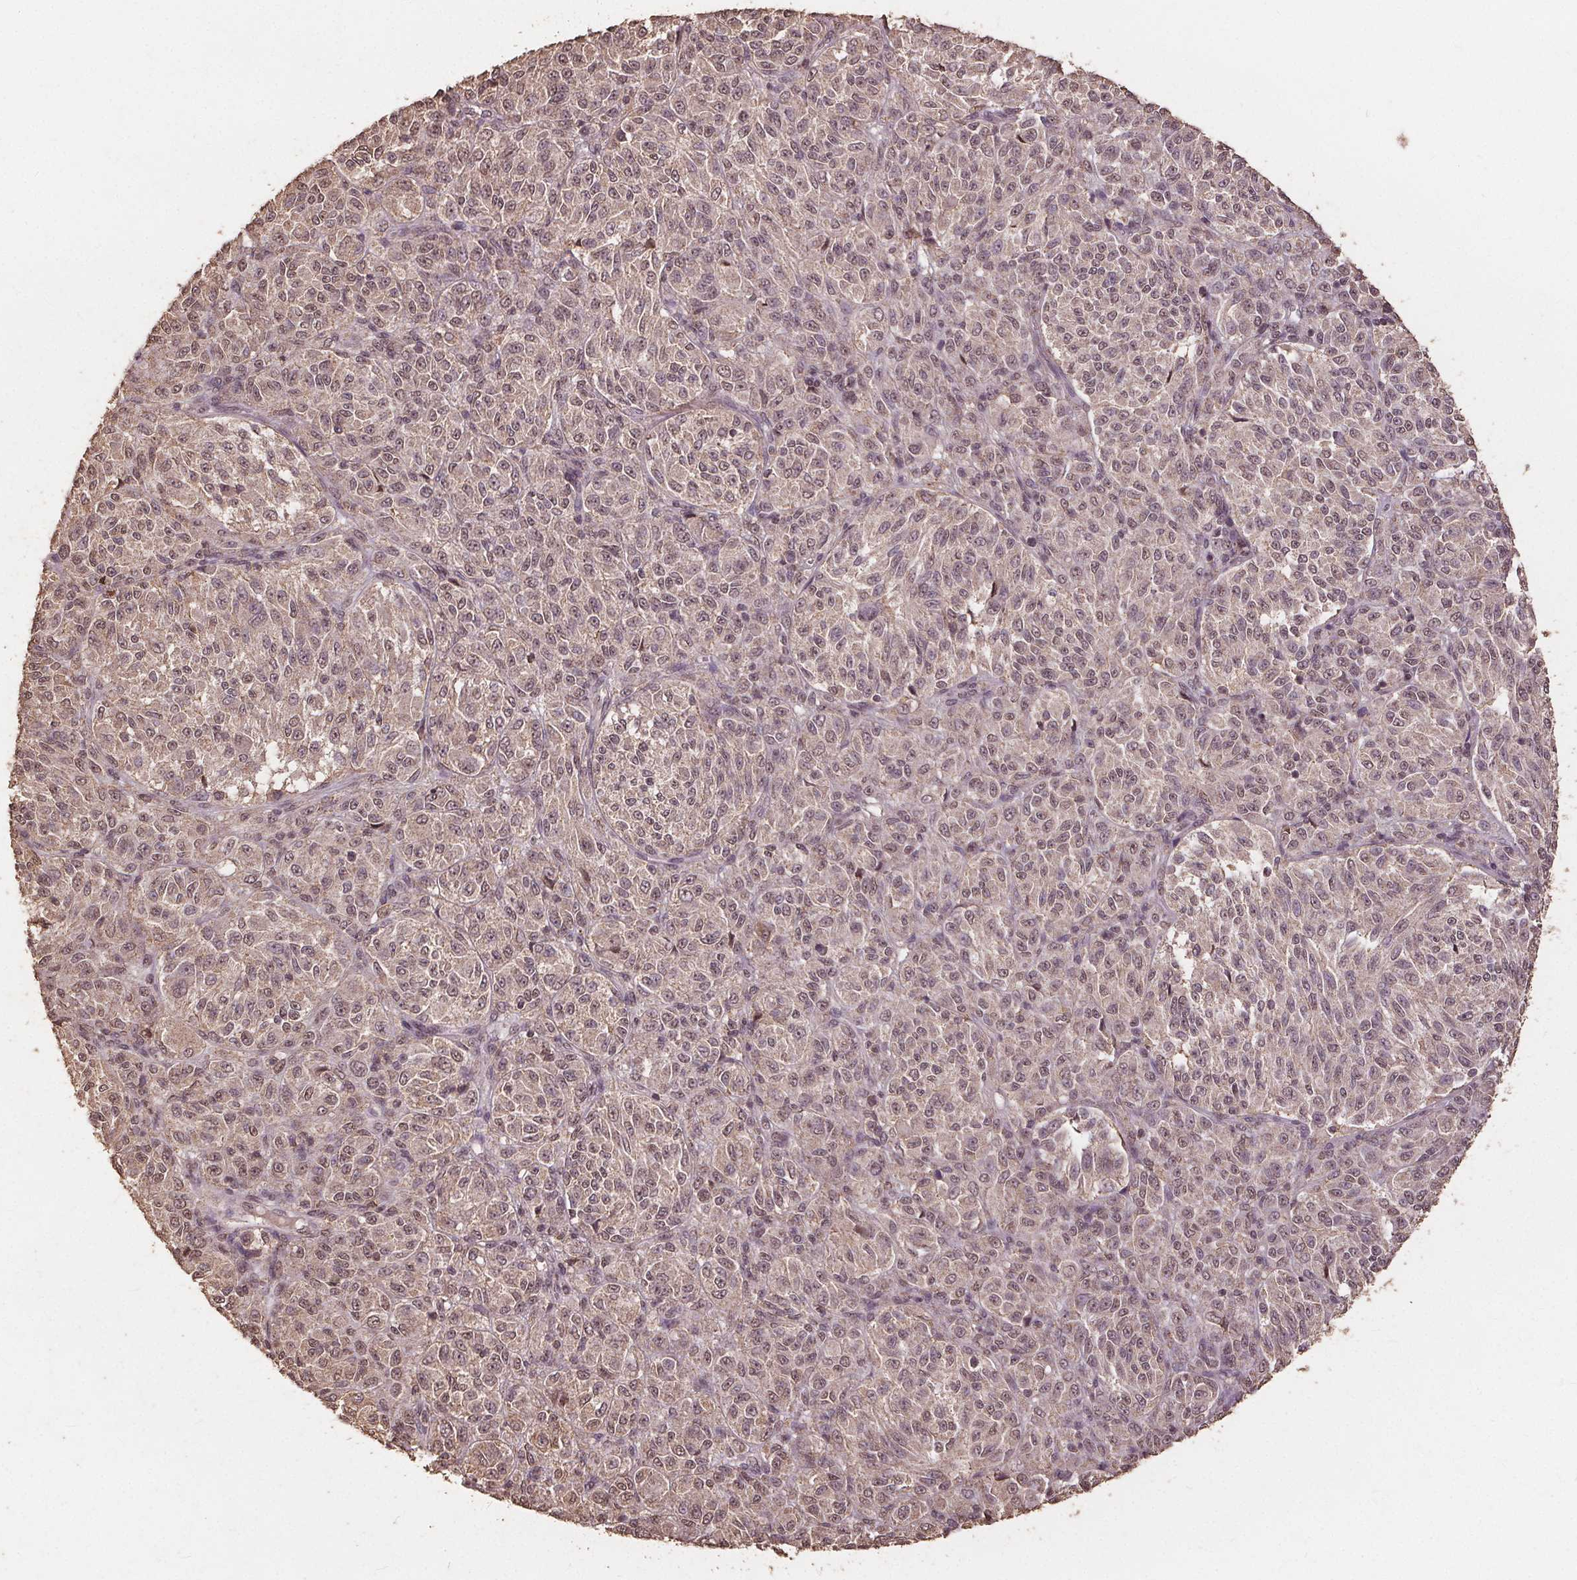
{"staining": {"intensity": "weak", "quantity": "25%-75%", "location": "nuclear"}, "tissue": "melanoma", "cell_type": "Tumor cells", "image_type": "cancer", "snomed": [{"axis": "morphology", "description": "Malignant melanoma, Metastatic site"}, {"axis": "topography", "description": "Brain"}], "caption": "Tumor cells display weak nuclear positivity in about 25%-75% of cells in melanoma.", "gene": "DSG3", "patient": {"sex": "female", "age": 56}}